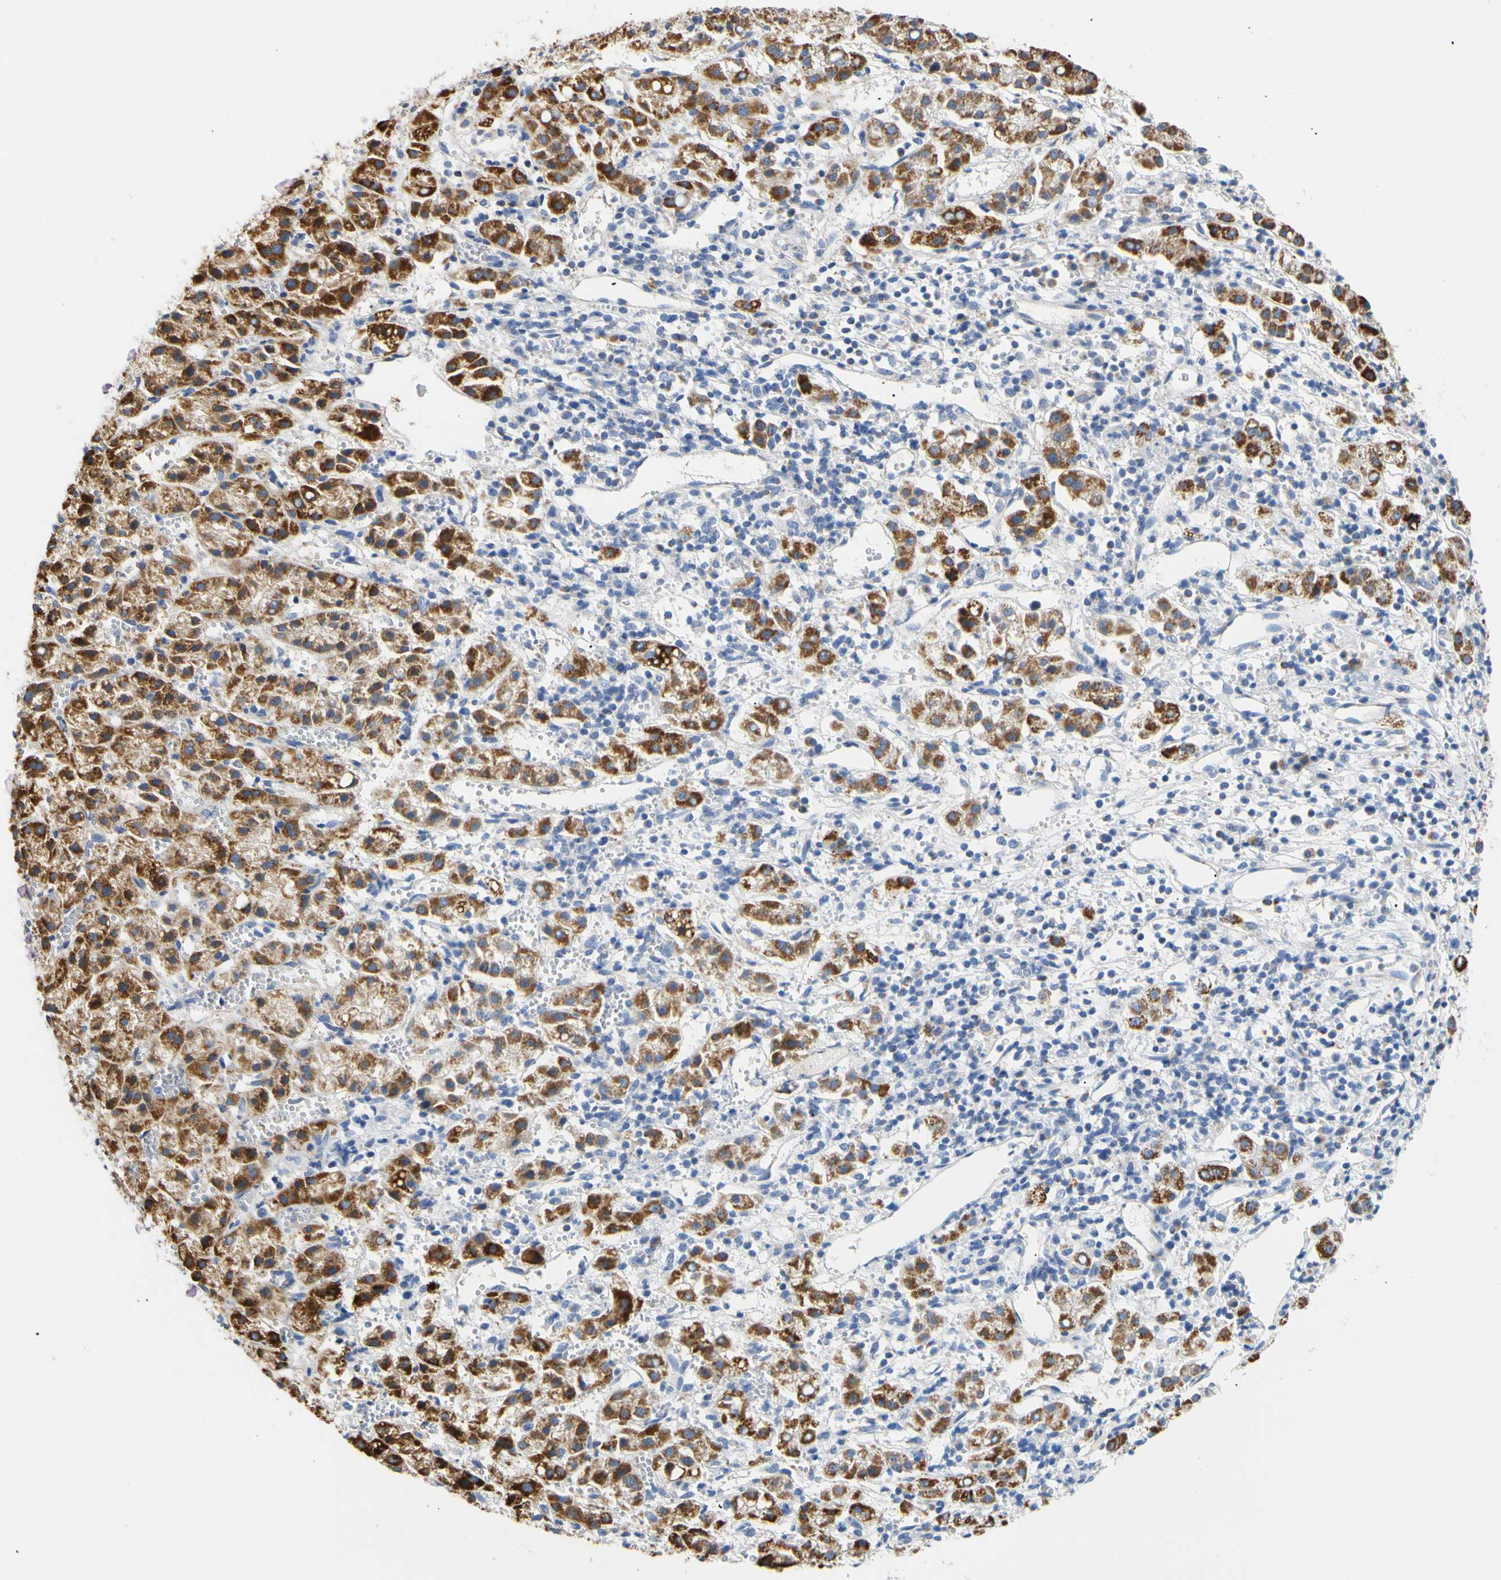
{"staining": {"intensity": "strong", "quantity": ">75%", "location": "cytoplasmic/membranous"}, "tissue": "liver cancer", "cell_type": "Tumor cells", "image_type": "cancer", "snomed": [{"axis": "morphology", "description": "Carcinoma, Hepatocellular, NOS"}, {"axis": "topography", "description": "Liver"}], "caption": "Brown immunohistochemical staining in liver hepatocellular carcinoma reveals strong cytoplasmic/membranous staining in about >75% of tumor cells. Nuclei are stained in blue.", "gene": "ACAT1", "patient": {"sex": "female", "age": 58}}